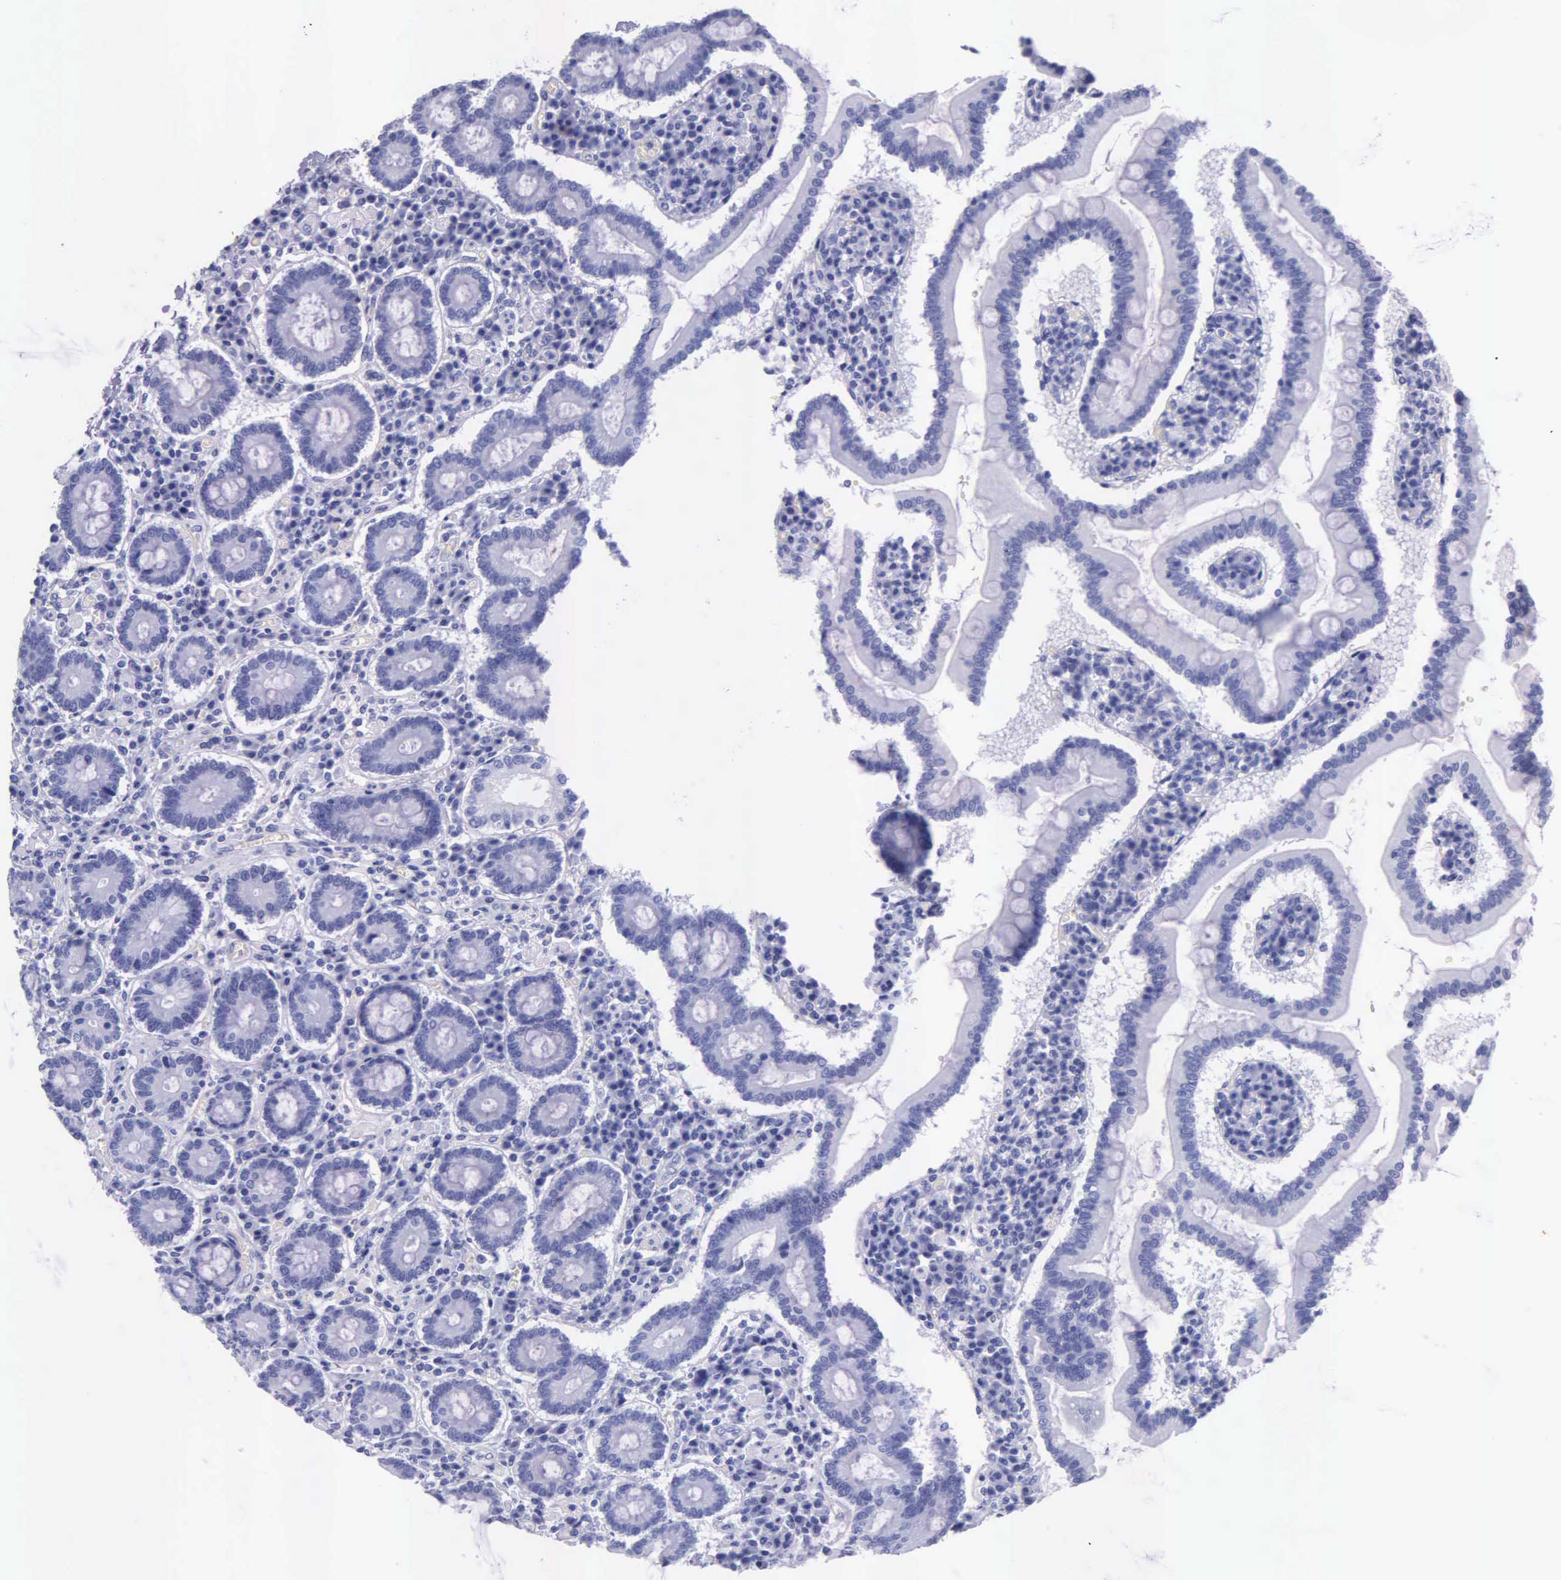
{"staining": {"intensity": "negative", "quantity": "none", "location": "none"}, "tissue": "duodenum", "cell_type": "Glandular cells", "image_type": "normal", "snomed": [{"axis": "morphology", "description": "Normal tissue, NOS"}, {"axis": "topography", "description": "Duodenum"}], "caption": "The IHC histopathology image has no significant staining in glandular cells of duodenum. (Brightfield microscopy of DAB immunohistochemistry at high magnification).", "gene": "KLK2", "patient": {"sex": "female", "age": 73}}